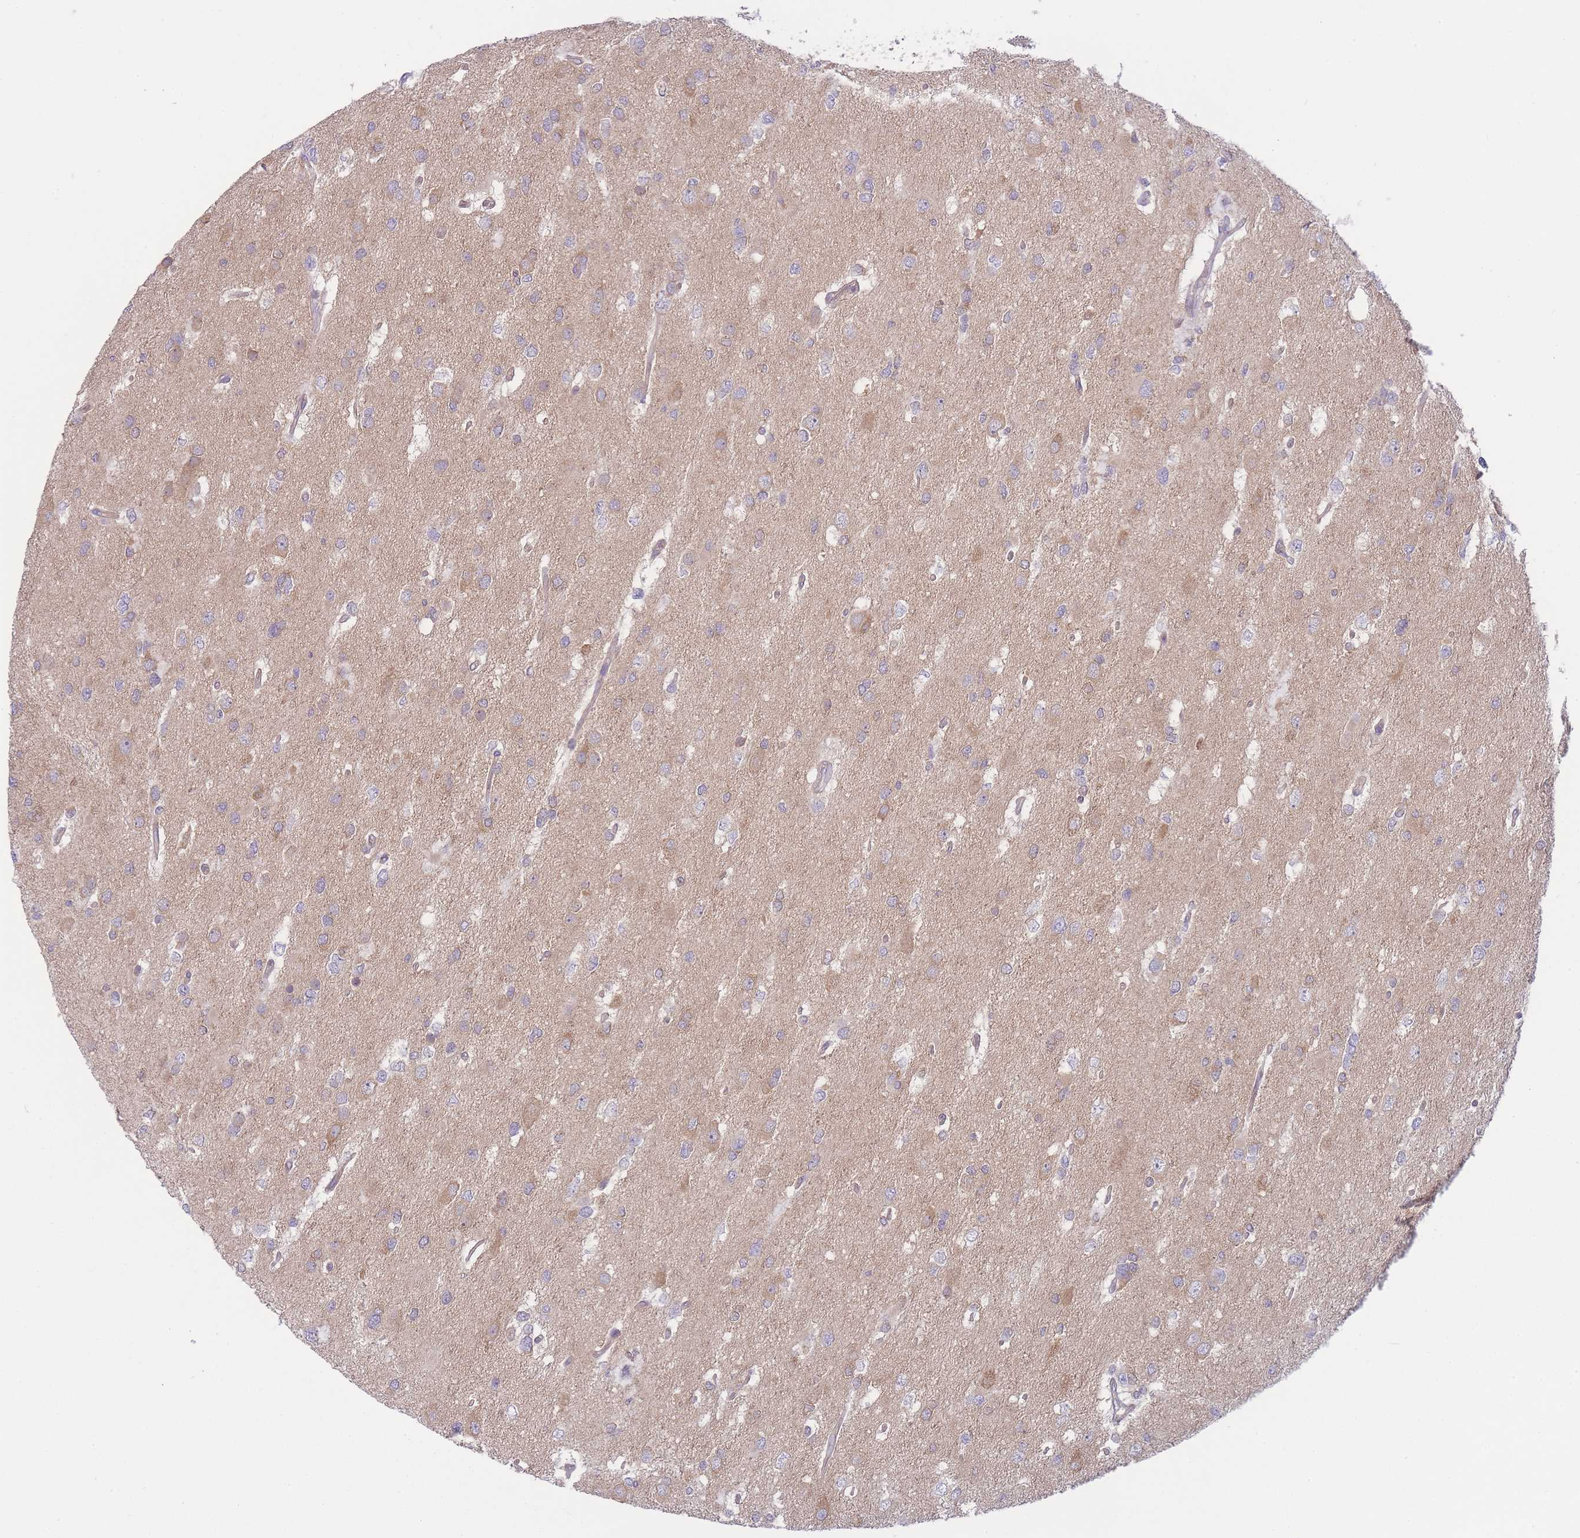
{"staining": {"intensity": "weak", "quantity": "<25%", "location": "cytoplasmic/membranous"}, "tissue": "glioma", "cell_type": "Tumor cells", "image_type": "cancer", "snomed": [{"axis": "morphology", "description": "Glioma, malignant, High grade"}, {"axis": "topography", "description": "Brain"}], "caption": "Immunohistochemistry image of human malignant glioma (high-grade) stained for a protein (brown), which exhibits no expression in tumor cells.", "gene": "PFDN6", "patient": {"sex": "male", "age": 53}}